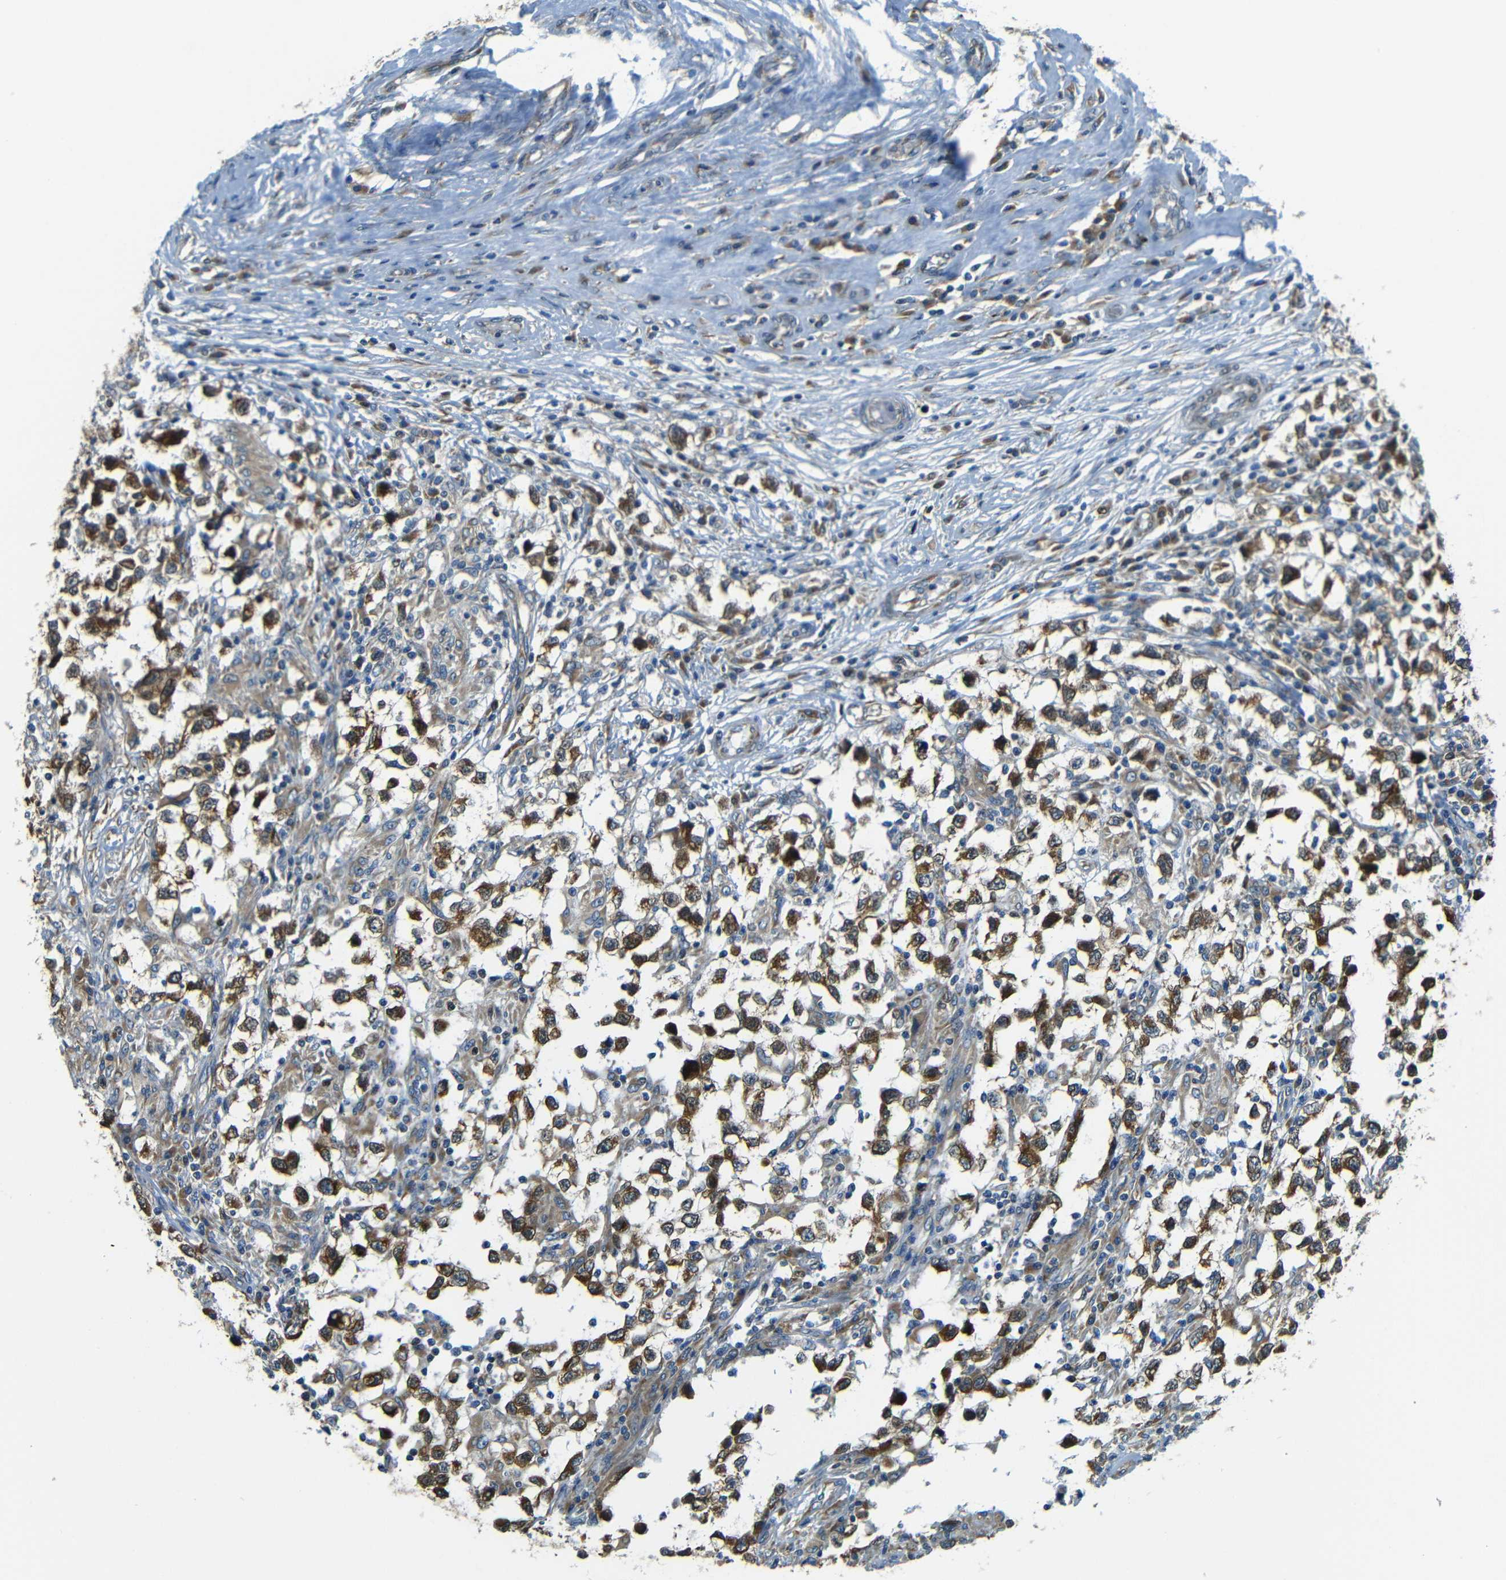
{"staining": {"intensity": "strong", "quantity": ">75%", "location": "cytoplasmic/membranous"}, "tissue": "testis cancer", "cell_type": "Tumor cells", "image_type": "cancer", "snomed": [{"axis": "morphology", "description": "Carcinoma, Embryonal, NOS"}, {"axis": "topography", "description": "Testis"}], "caption": "Protein analysis of testis cancer (embryonal carcinoma) tissue reveals strong cytoplasmic/membranous positivity in approximately >75% of tumor cells. (IHC, brightfield microscopy, high magnification).", "gene": "VAPB", "patient": {"sex": "male", "age": 21}}